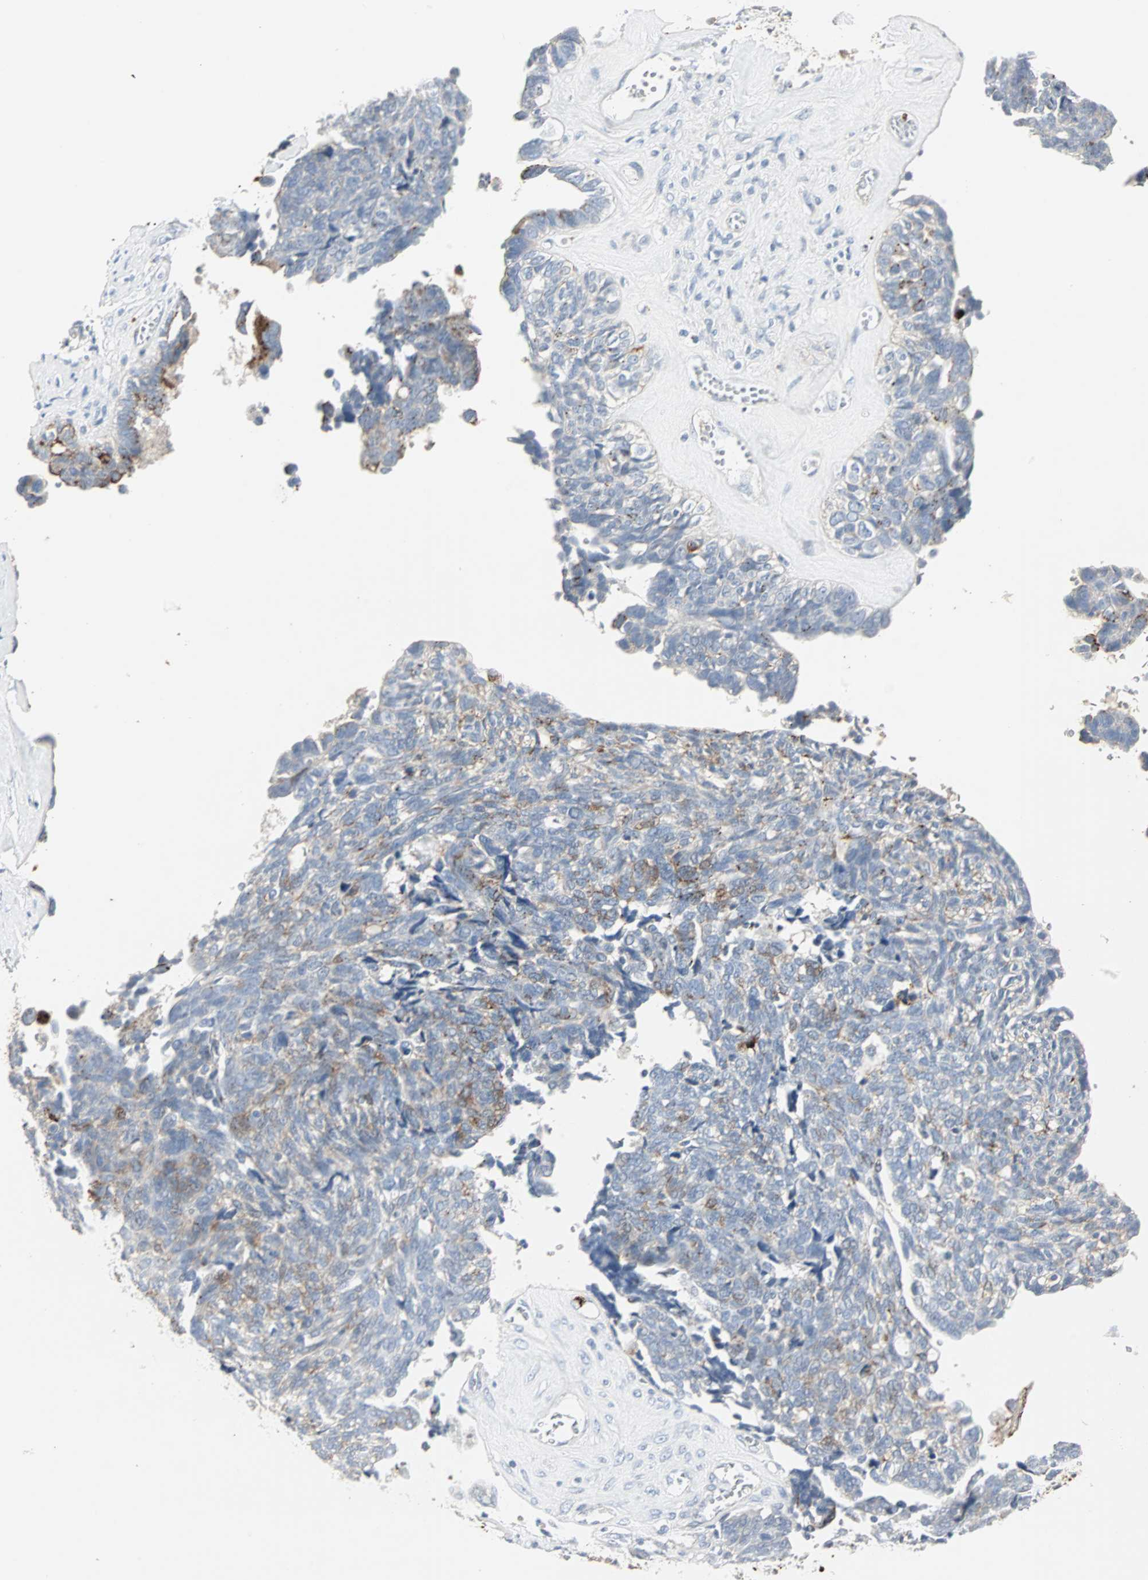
{"staining": {"intensity": "moderate", "quantity": "25%-75%", "location": "cytoplasmic/membranous"}, "tissue": "ovarian cancer", "cell_type": "Tumor cells", "image_type": "cancer", "snomed": [{"axis": "morphology", "description": "Cystadenocarcinoma, serous, NOS"}, {"axis": "topography", "description": "Ovary"}], "caption": "High-power microscopy captured an immunohistochemistry image of ovarian serous cystadenocarcinoma, revealing moderate cytoplasmic/membranous expression in approximately 25%-75% of tumor cells. The staining was performed using DAB (3,3'-diaminobenzidine) to visualize the protein expression in brown, while the nuclei were stained in blue with hematoxylin (Magnification: 20x).", "gene": "CEACAM6", "patient": {"sex": "female", "age": 79}}